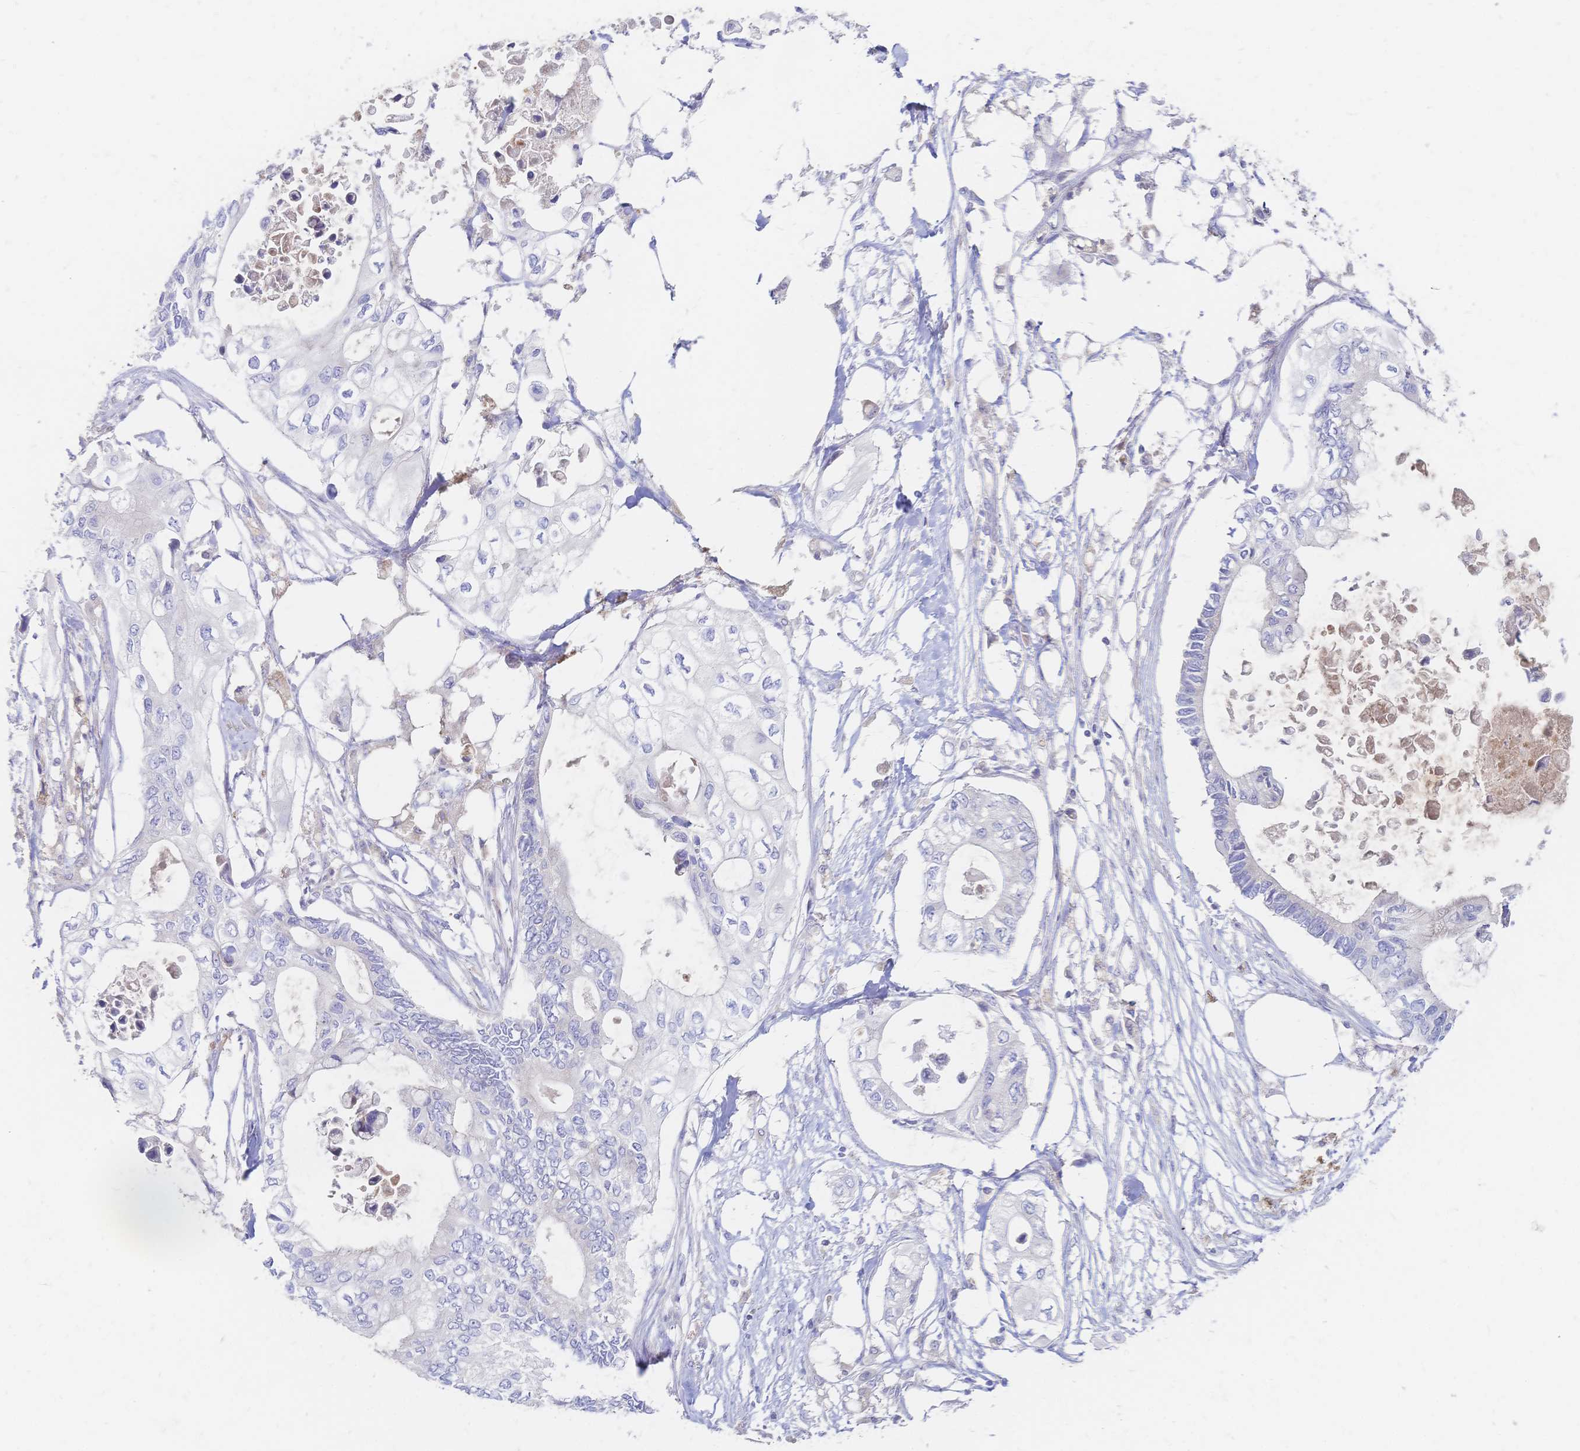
{"staining": {"intensity": "negative", "quantity": "none", "location": "none"}, "tissue": "pancreatic cancer", "cell_type": "Tumor cells", "image_type": "cancer", "snomed": [{"axis": "morphology", "description": "Adenocarcinoma, NOS"}, {"axis": "topography", "description": "Pancreas"}], "caption": "Immunohistochemistry of pancreatic adenocarcinoma shows no expression in tumor cells.", "gene": "VWC2L", "patient": {"sex": "female", "age": 63}}